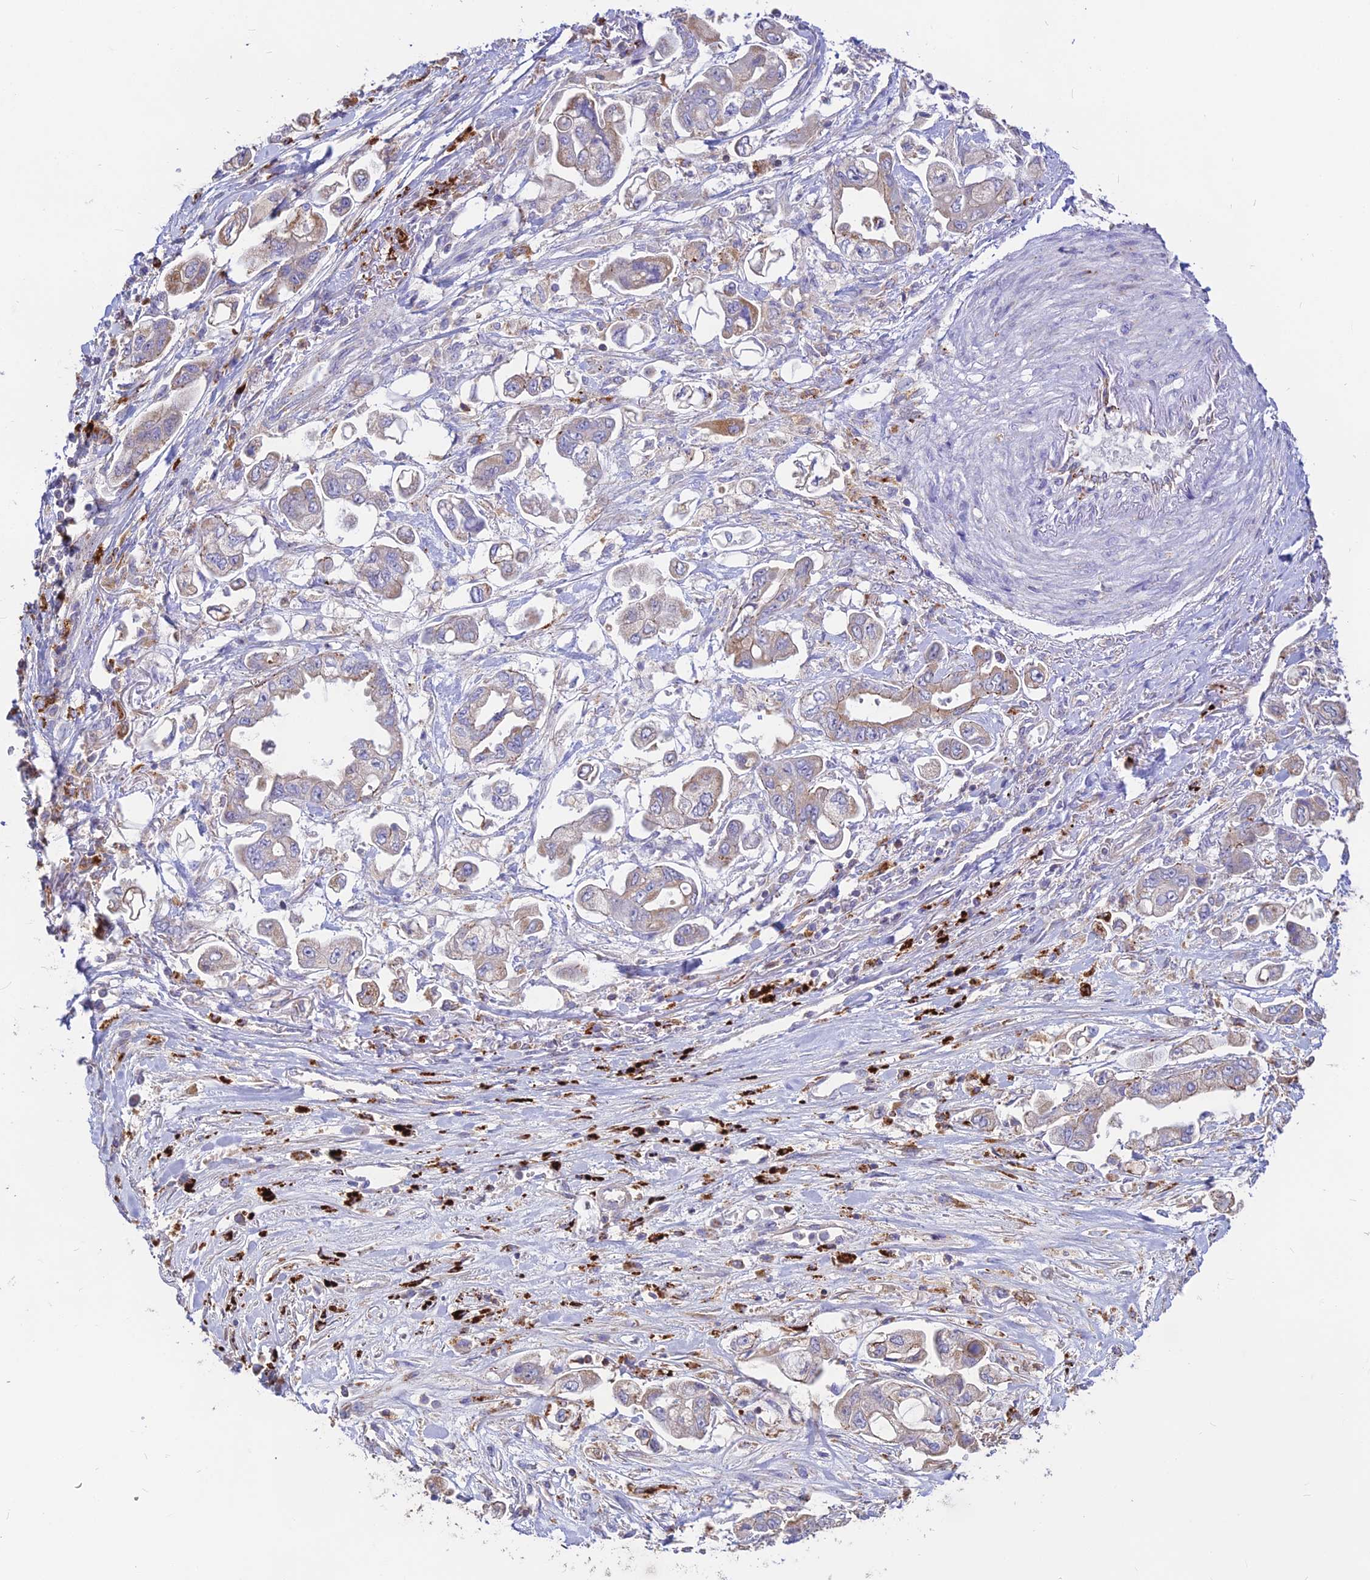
{"staining": {"intensity": "weak", "quantity": "25%-75%", "location": "cytoplasmic/membranous"}, "tissue": "stomach cancer", "cell_type": "Tumor cells", "image_type": "cancer", "snomed": [{"axis": "morphology", "description": "Adenocarcinoma, NOS"}, {"axis": "topography", "description": "Stomach"}], "caption": "A histopathology image showing weak cytoplasmic/membranous positivity in about 25%-75% of tumor cells in stomach adenocarcinoma, as visualized by brown immunohistochemical staining.", "gene": "PNLIPRP3", "patient": {"sex": "male", "age": 62}}